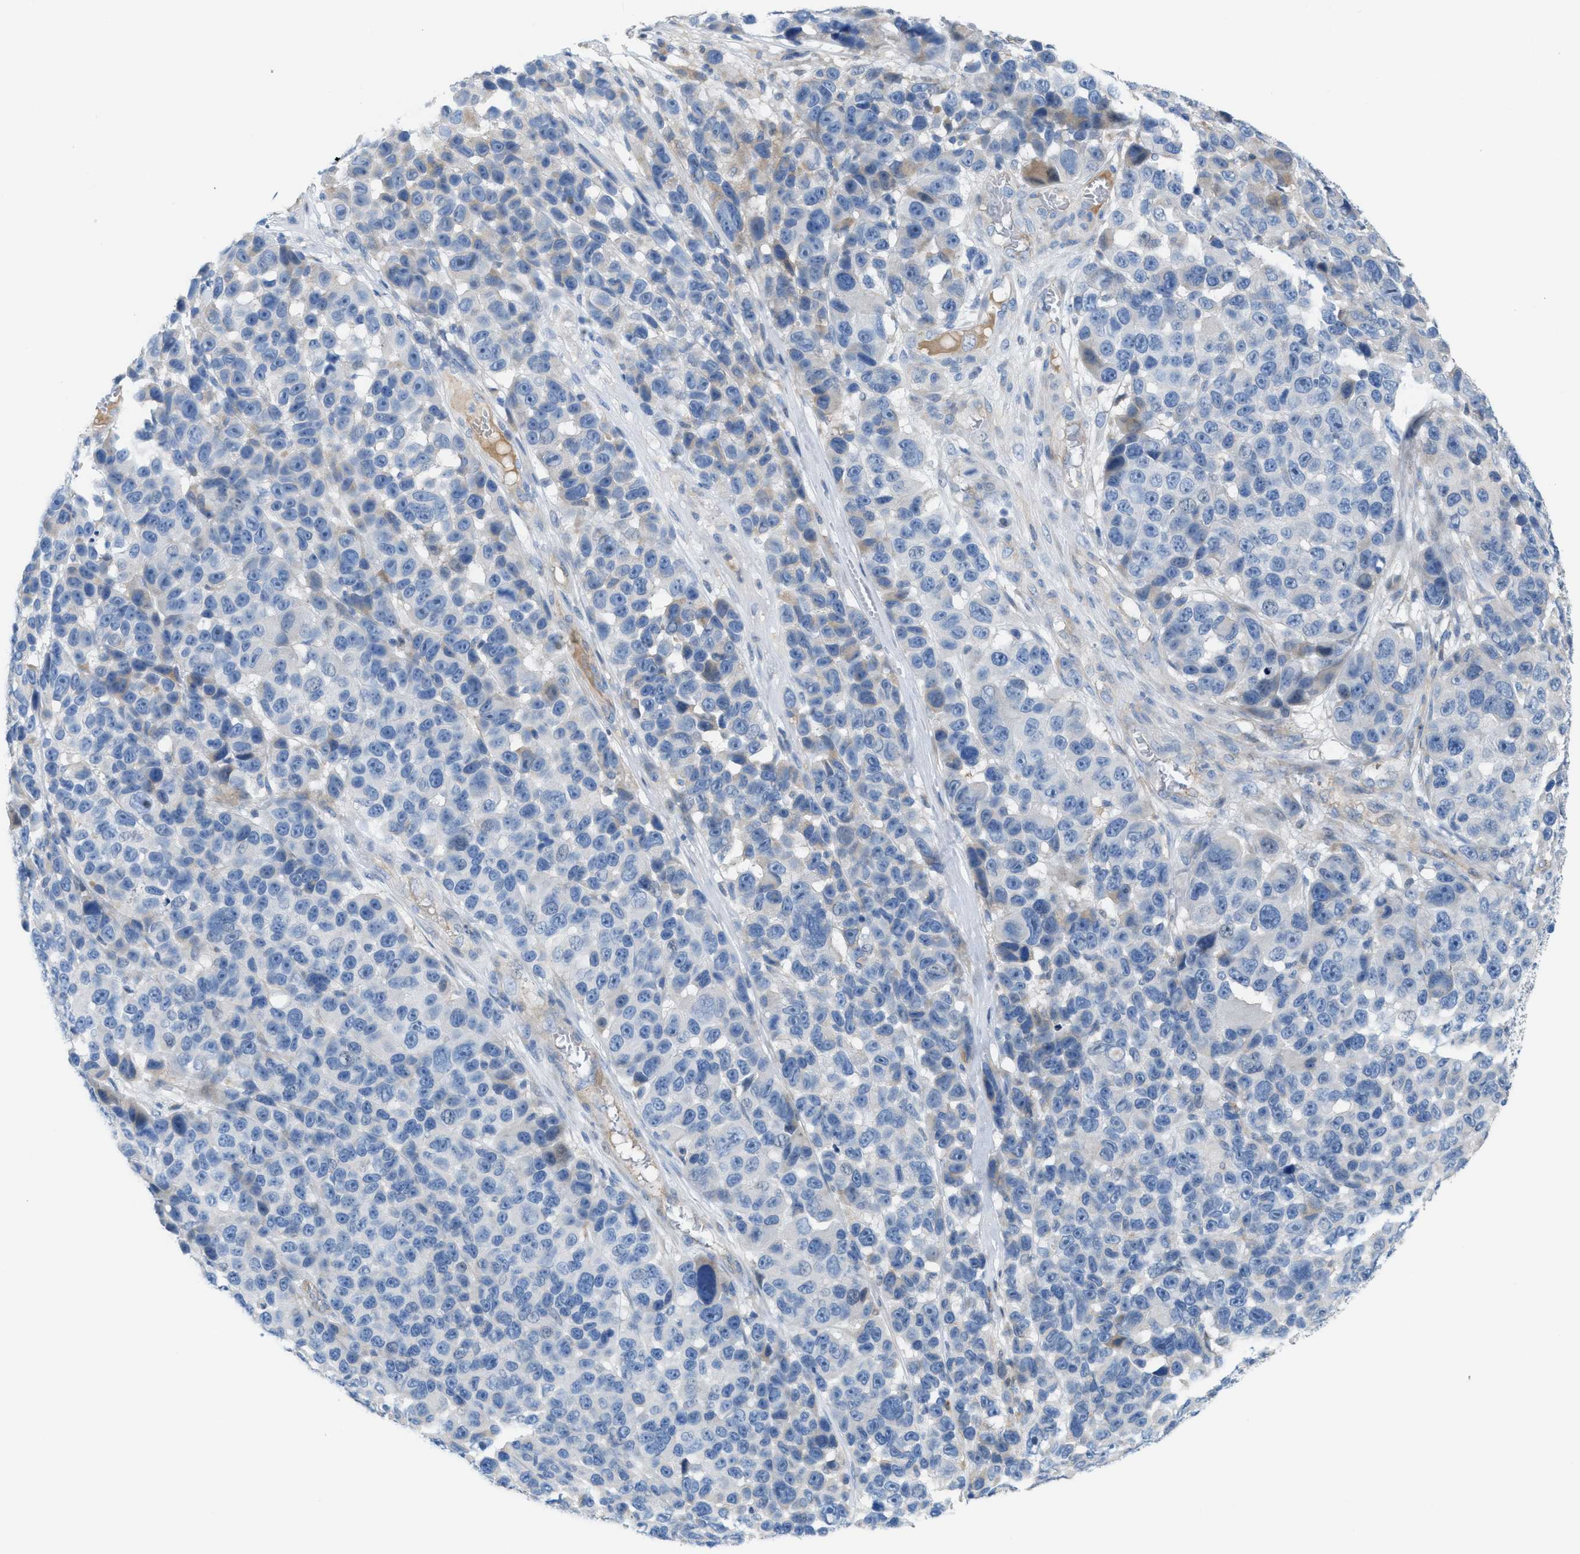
{"staining": {"intensity": "negative", "quantity": "none", "location": "none"}, "tissue": "melanoma", "cell_type": "Tumor cells", "image_type": "cancer", "snomed": [{"axis": "morphology", "description": "Malignant melanoma, NOS"}, {"axis": "topography", "description": "Skin"}], "caption": "Human malignant melanoma stained for a protein using immunohistochemistry (IHC) exhibits no staining in tumor cells.", "gene": "MPP3", "patient": {"sex": "male", "age": 53}}